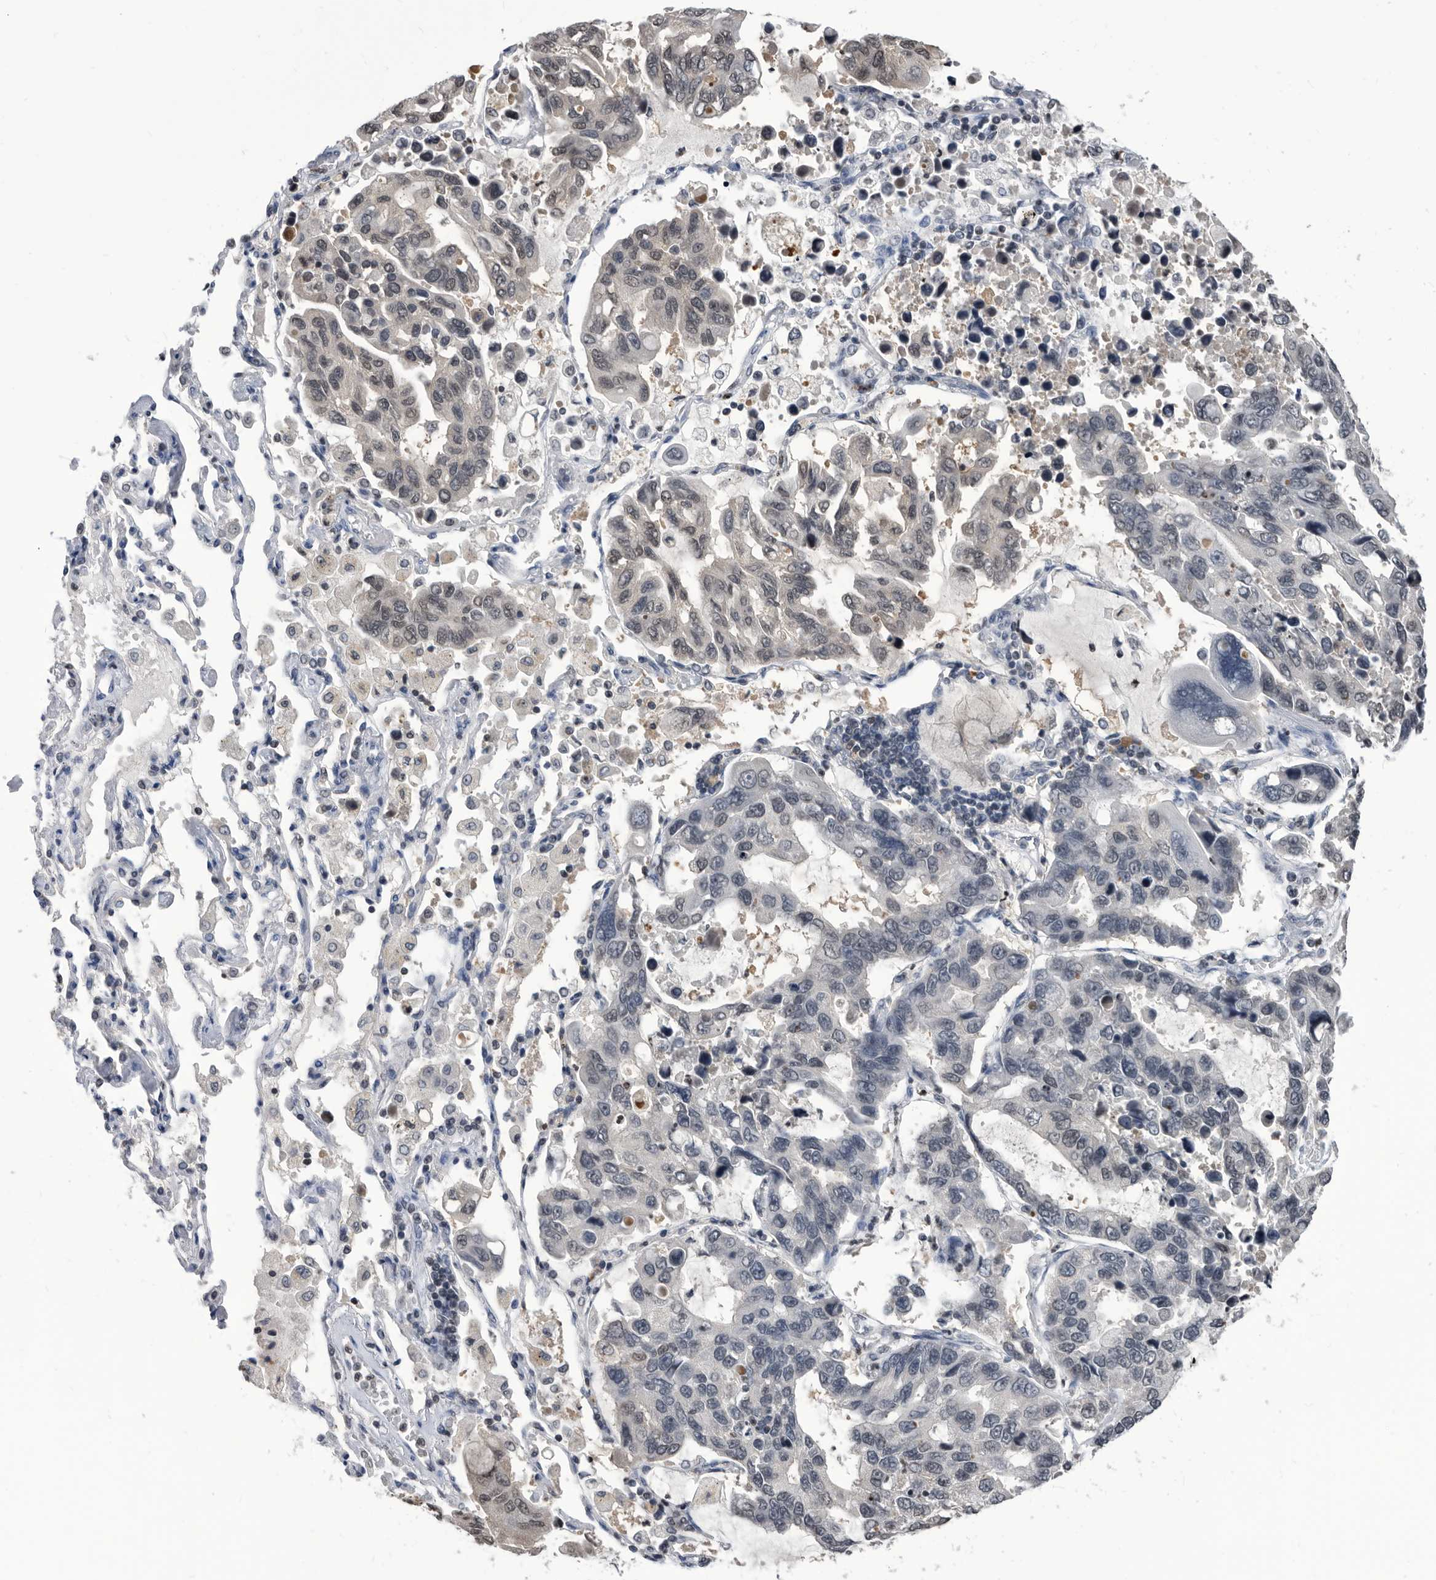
{"staining": {"intensity": "moderate", "quantity": "<25%", "location": "nuclear"}, "tissue": "lung cancer", "cell_type": "Tumor cells", "image_type": "cancer", "snomed": [{"axis": "morphology", "description": "Adenocarcinoma, NOS"}, {"axis": "topography", "description": "Lung"}], "caption": "Moderate nuclear expression for a protein is appreciated in about <25% of tumor cells of lung cancer (adenocarcinoma) using IHC.", "gene": "TSTD1", "patient": {"sex": "male", "age": 64}}